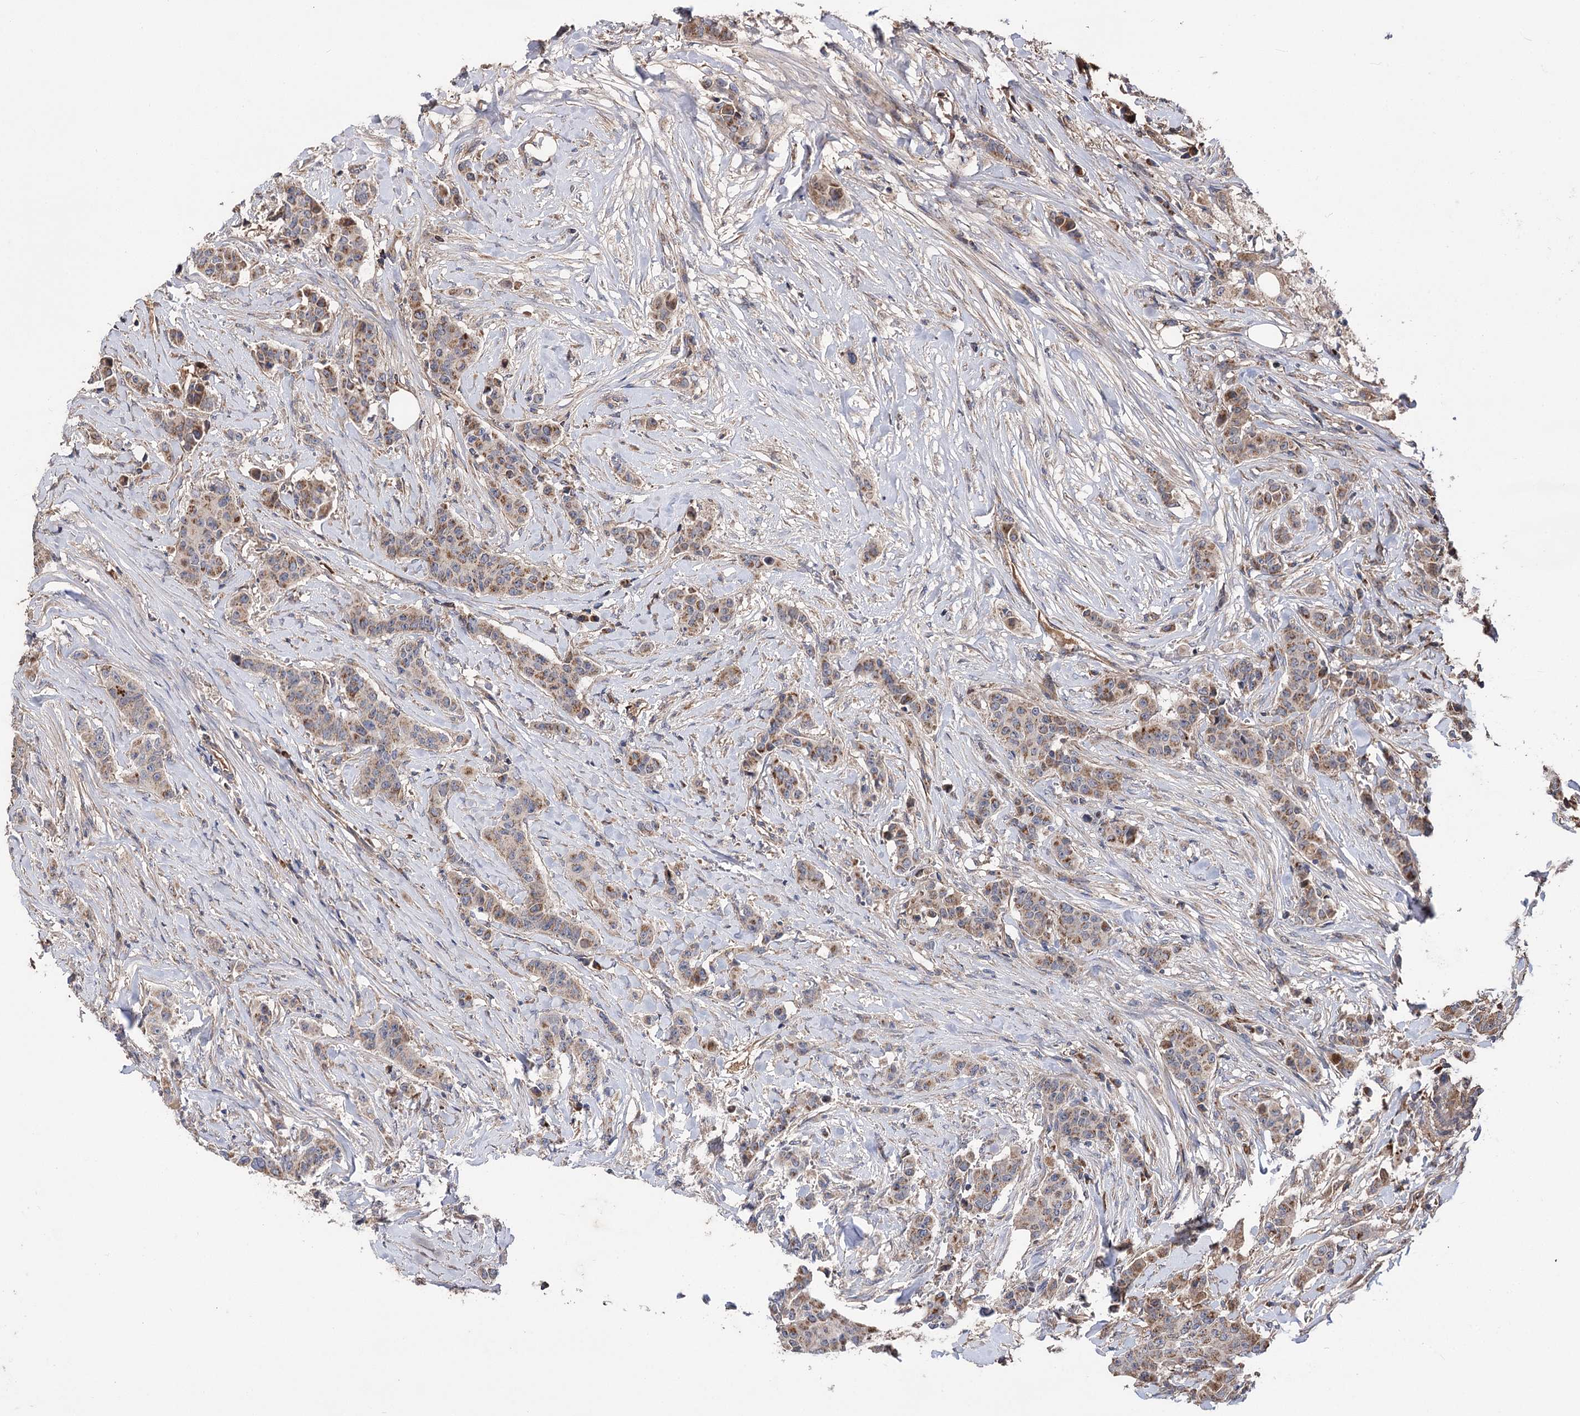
{"staining": {"intensity": "moderate", "quantity": ">75%", "location": "cytoplasmic/membranous"}, "tissue": "breast cancer", "cell_type": "Tumor cells", "image_type": "cancer", "snomed": [{"axis": "morphology", "description": "Duct carcinoma"}, {"axis": "topography", "description": "Breast"}], "caption": "The micrograph exhibits a brown stain indicating the presence of a protein in the cytoplasmic/membranous of tumor cells in breast cancer.", "gene": "RASSF3", "patient": {"sex": "female", "age": 40}}